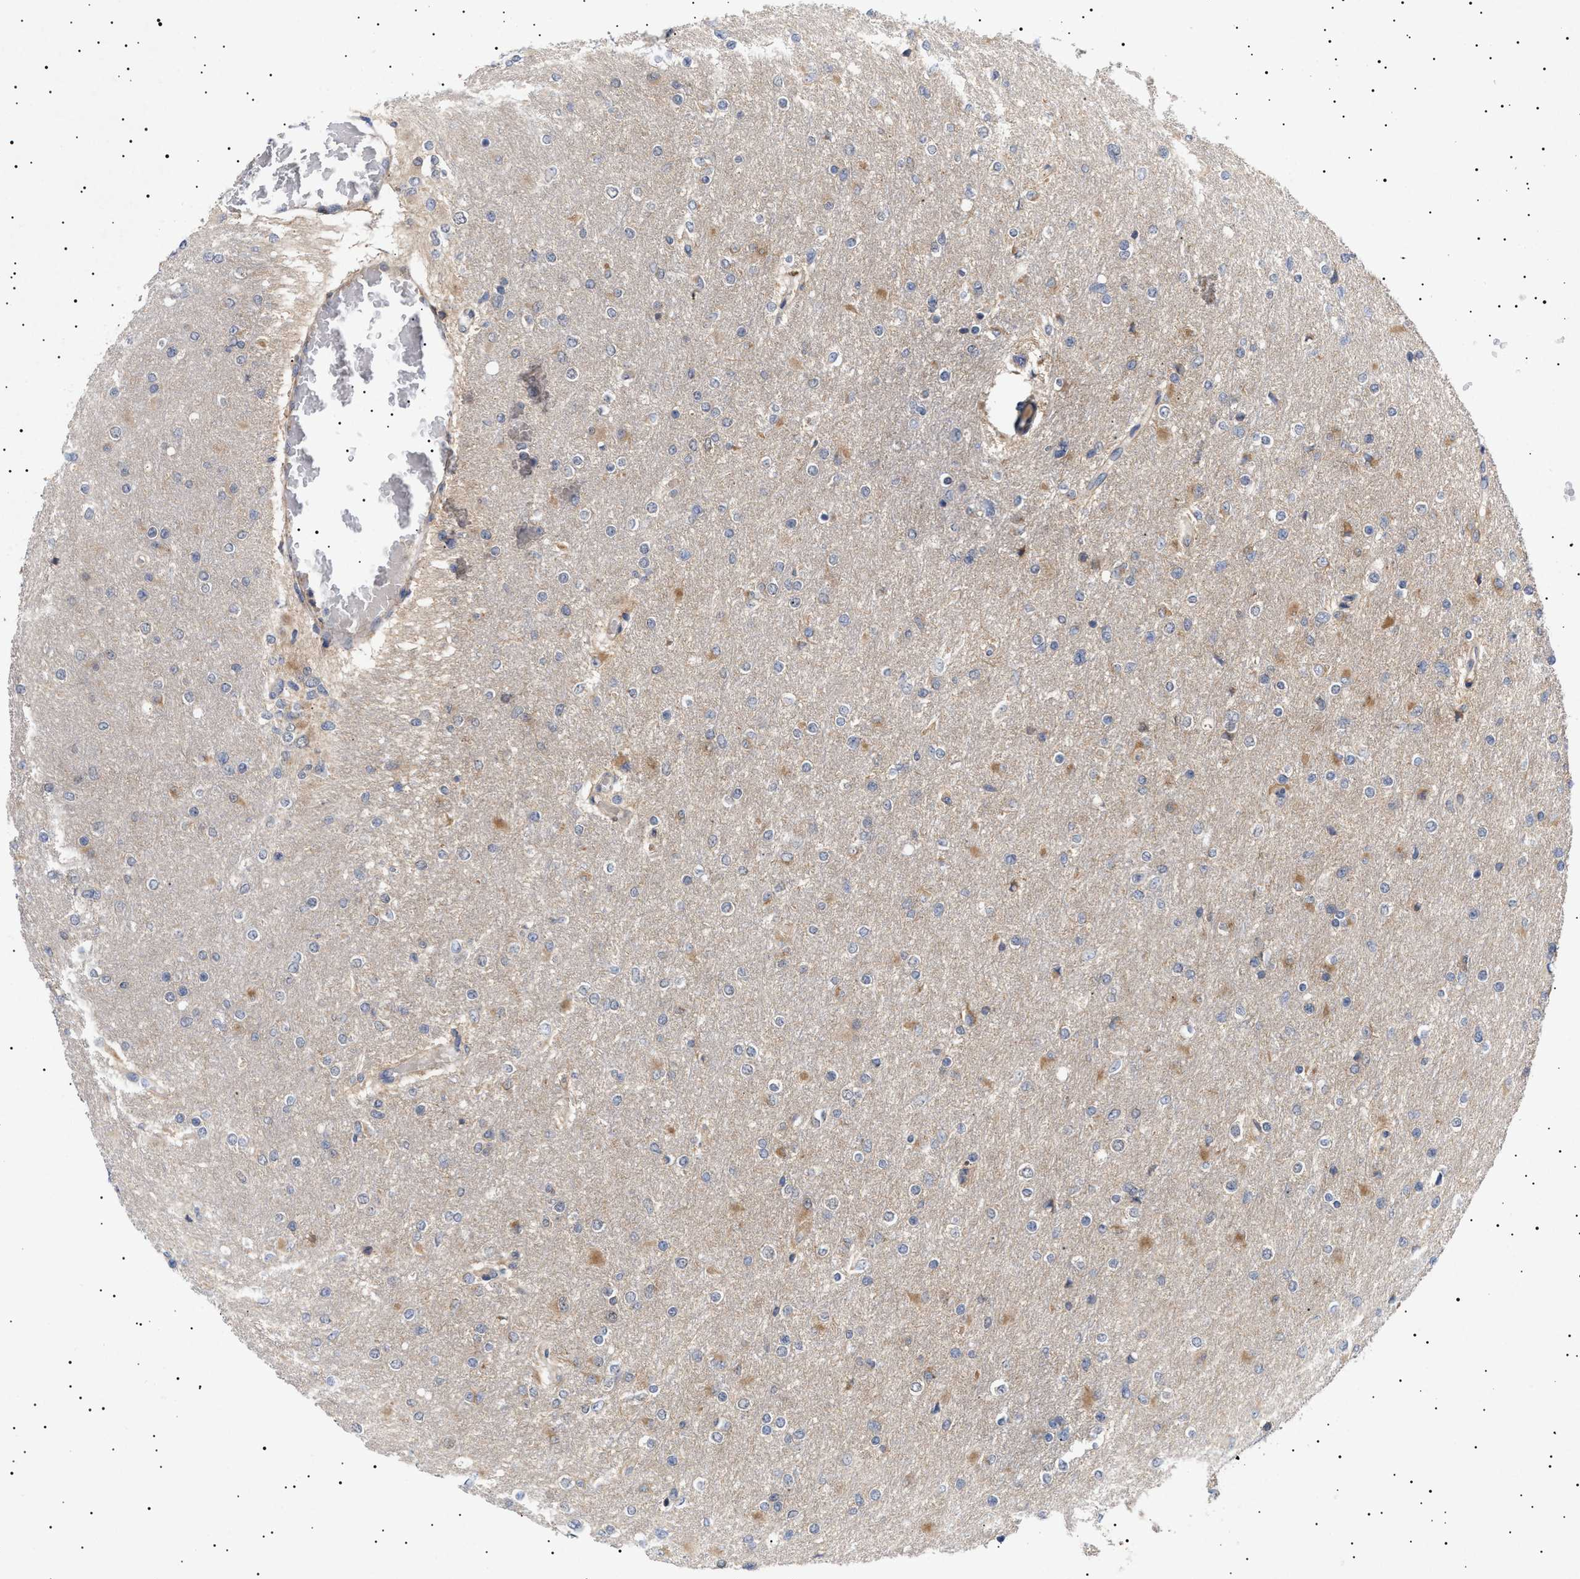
{"staining": {"intensity": "weak", "quantity": "<25%", "location": "cytoplasmic/membranous"}, "tissue": "glioma", "cell_type": "Tumor cells", "image_type": "cancer", "snomed": [{"axis": "morphology", "description": "Glioma, malignant, High grade"}, {"axis": "topography", "description": "Cerebral cortex"}], "caption": "Glioma stained for a protein using IHC reveals no expression tumor cells.", "gene": "NPLOC4", "patient": {"sex": "female", "age": 36}}